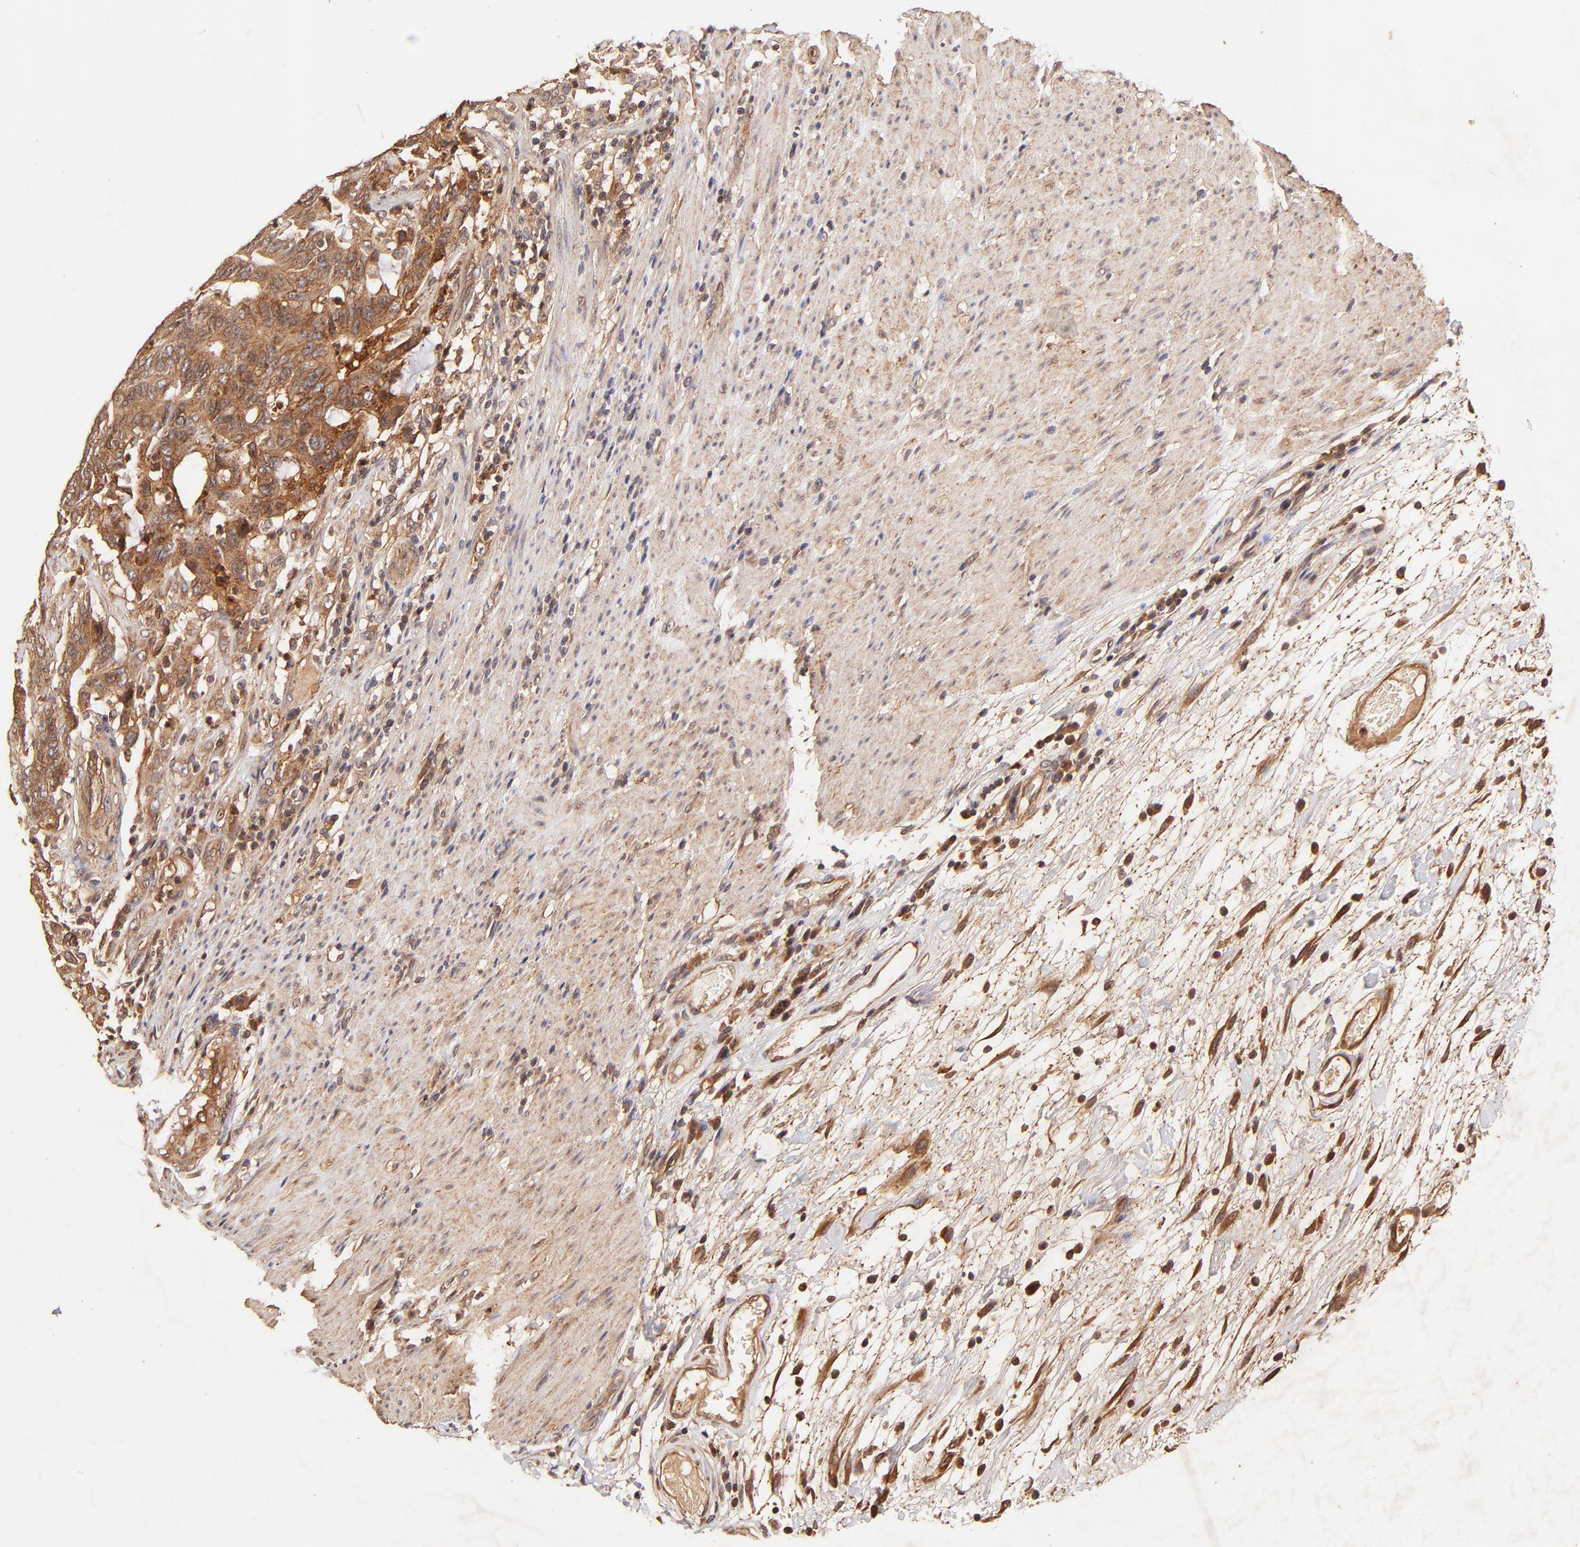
{"staining": {"intensity": "moderate", "quantity": ">75%", "location": "cytoplasmic/membranous"}, "tissue": "colorectal cancer", "cell_type": "Tumor cells", "image_type": "cancer", "snomed": [{"axis": "morphology", "description": "Adenocarcinoma, NOS"}, {"axis": "topography", "description": "Colon"}], "caption": "The histopathology image reveals staining of adenocarcinoma (colorectal), revealing moderate cytoplasmic/membranous protein staining (brown color) within tumor cells.", "gene": "ITGB1", "patient": {"sex": "male", "age": 54}}